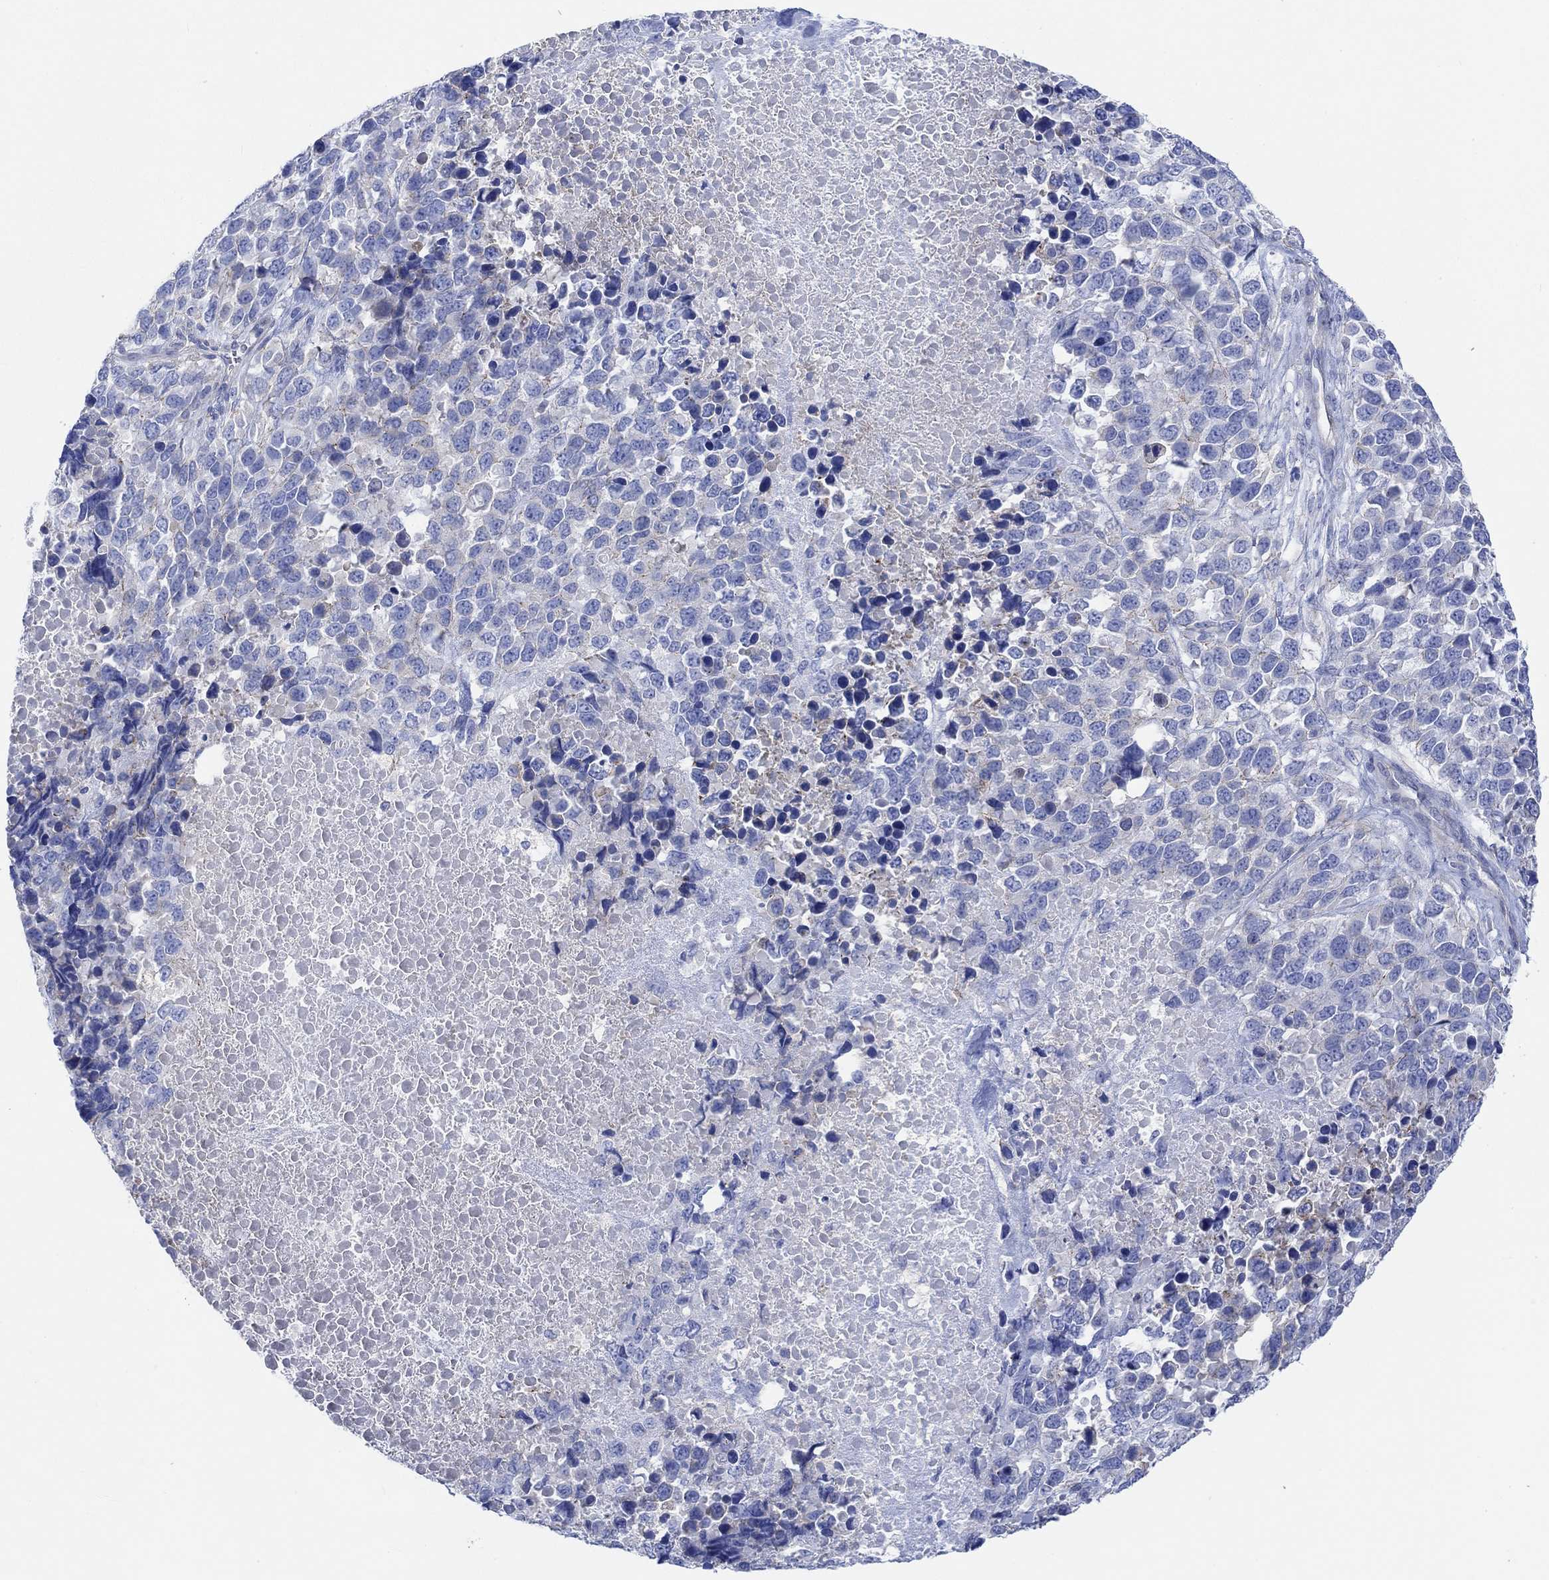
{"staining": {"intensity": "negative", "quantity": "none", "location": "none"}, "tissue": "melanoma", "cell_type": "Tumor cells", "image_type": "cancer", "snomed": [{"axis": "morphology", "description": "Malignant melanoma, Metastatic site"}, {"axis": "topography", "description": "Skin"}], "caption": "Photomicrograph shows no significant protein expression in tumor cells of melanoma. (Brightfield microscopy of DAB (3,3'-diaminobenzidine) immunohistochemistry at high magnification).", "gene": "REEP6", "patient": {"sex": "male", "age": 84}}